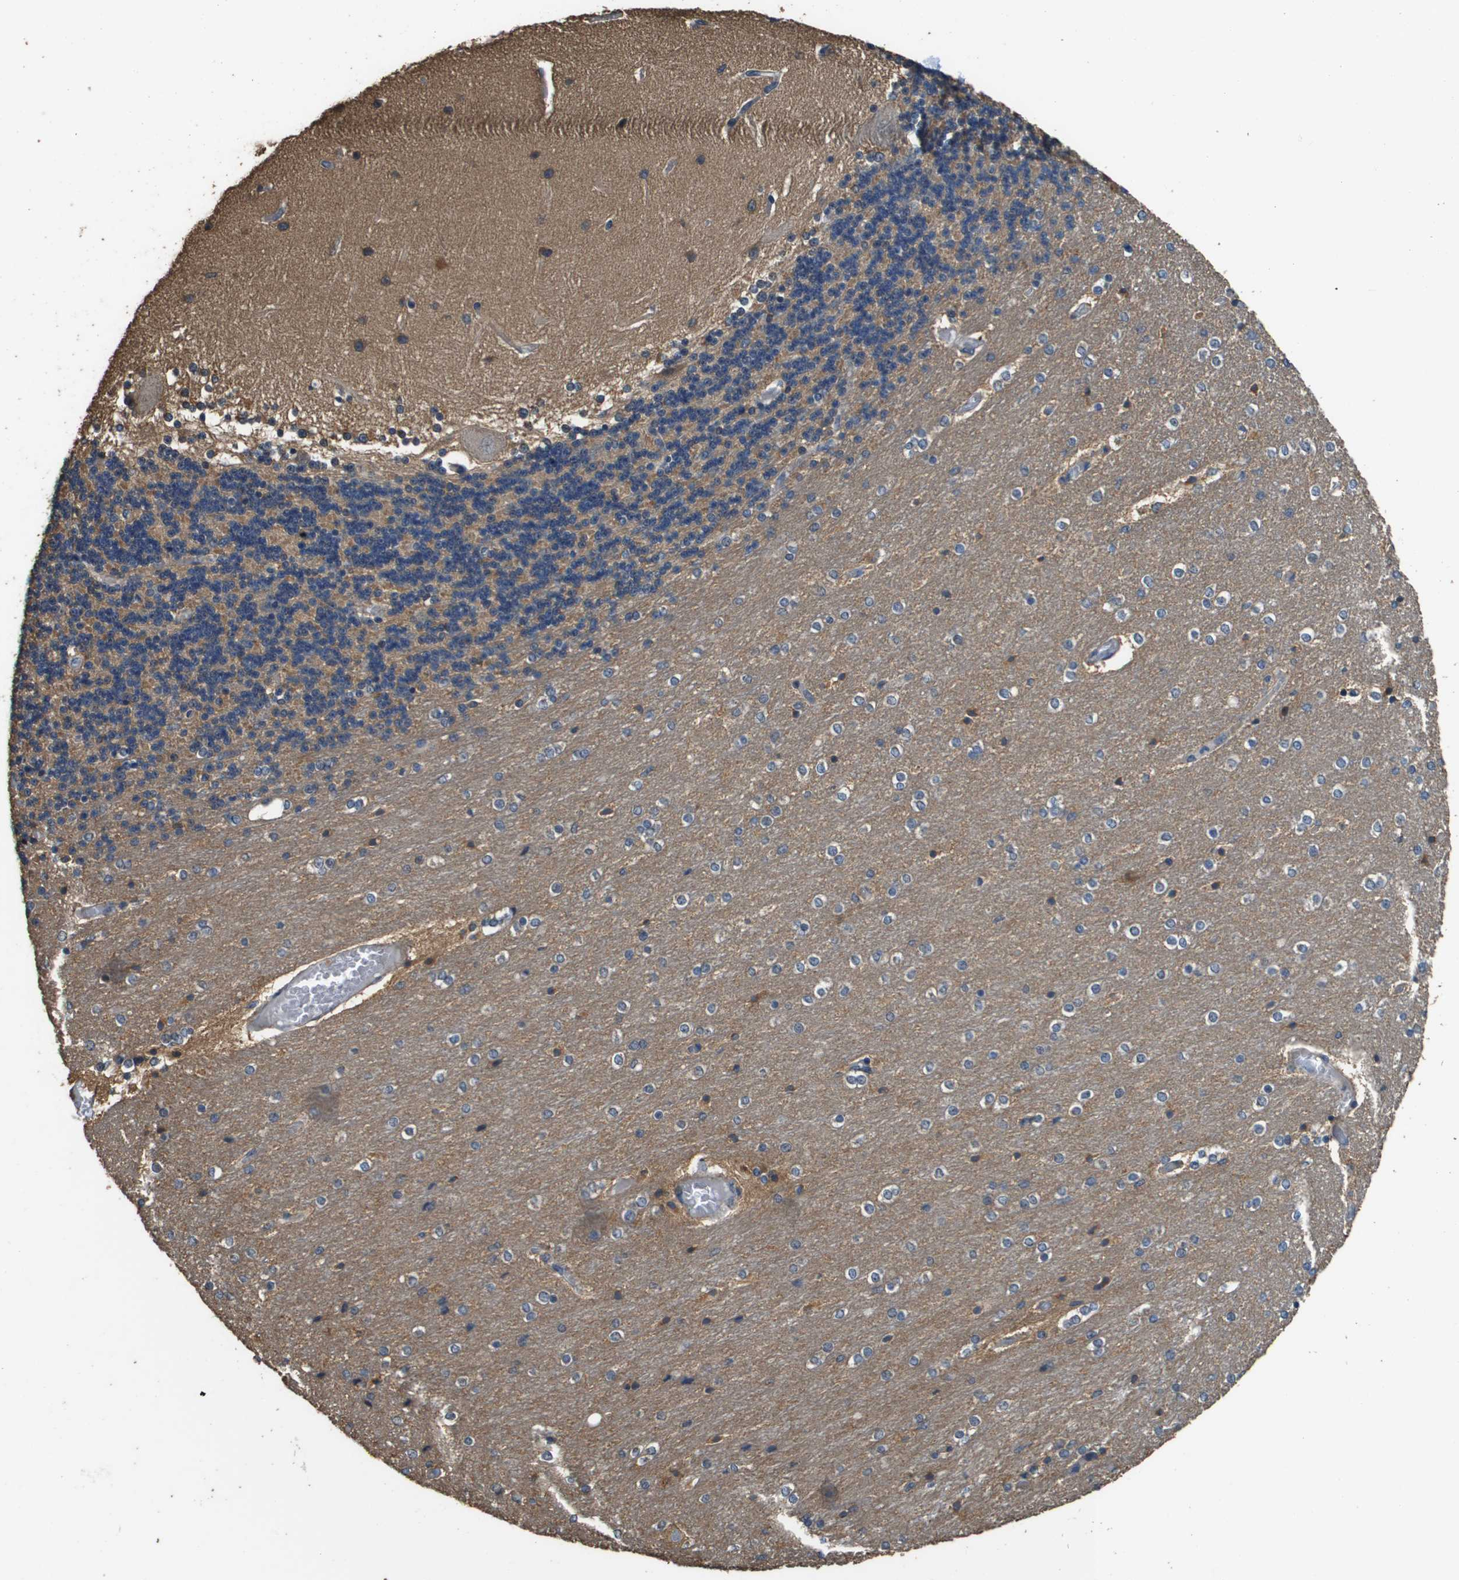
{"staining": {"intensity": "moderate", "quantity": "25%-75%", "location": "cytoplasmic/membranous"}, "tissue": "cerebellum", "cell_type": "Cells in granular layer", "image_type": "normal", "snomed": [{"axis": "morphology", "description": "Normal tissue, NOS"}, {"axis": "topography", "description": "Cerebellum"}], "caption": "IHC (DAB) staining of normal cerebellum exhibits moderate cytoplasmic/membranous protein expression in about 25%-75% of cells in granular layer. (DAB = brown stain, brightfield microscopy at high magnification).", "gene": "RAB6B", "patient": {"sex": "female", "age": 54}}